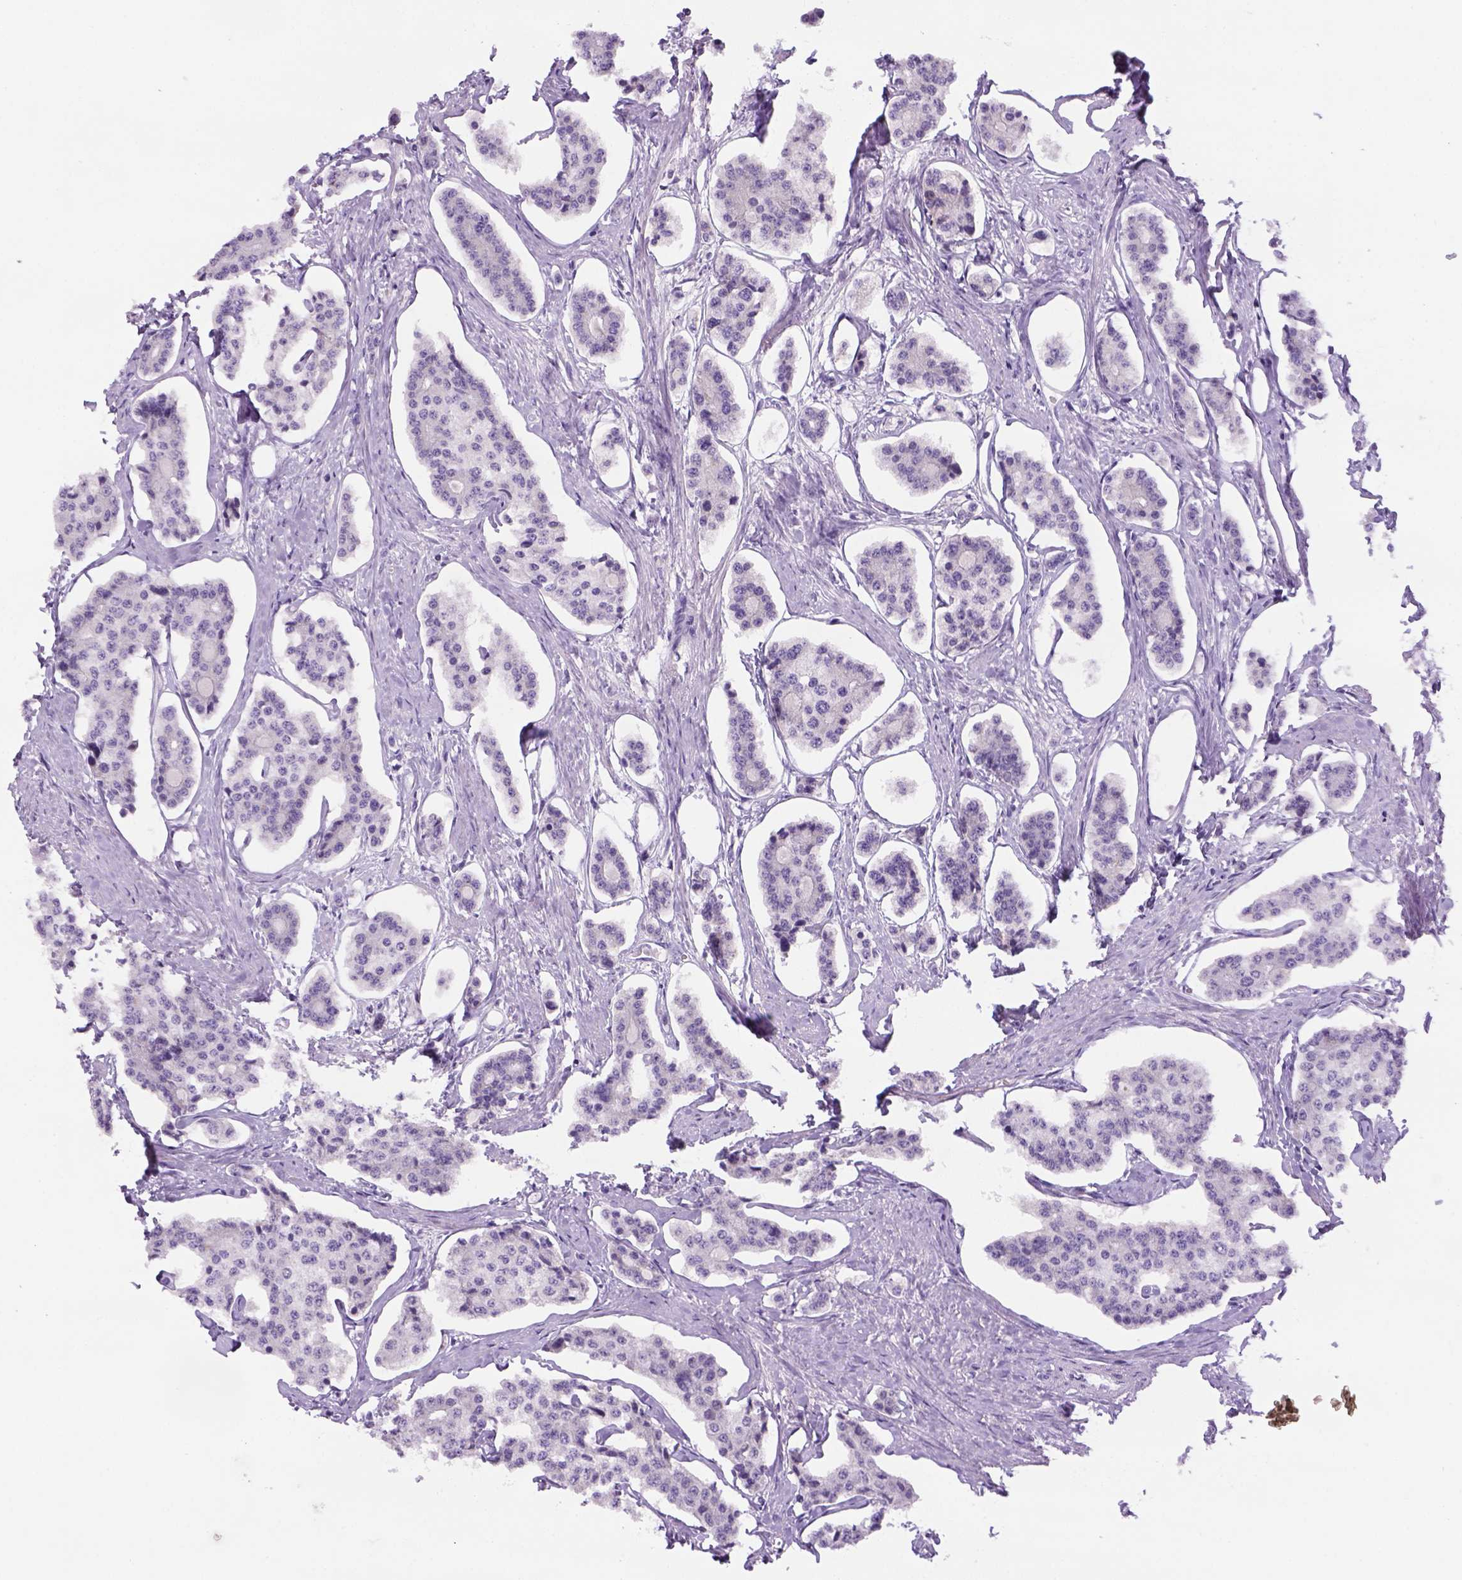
{"staining": {"intensity": "negative", "quantity": "none", "location": "none"}, "tissue": "carcinoid", "cell_type": "Tumor cells", "image_type": "cancer", "snomed": [{"axis": "morphology", "description": "Carcinoid, malignant, NOS"}, {"axis": "topography", "description": "Small intestine"}], "caption": "IHC image of neoplastic tissue: human carcinoid stained with DAB (3,3'-diaminobenzidine) shows no significant protein positivity in tumor cells.", "gene": "DNAH11", "patient": {"sex": "female", "age": 65}}